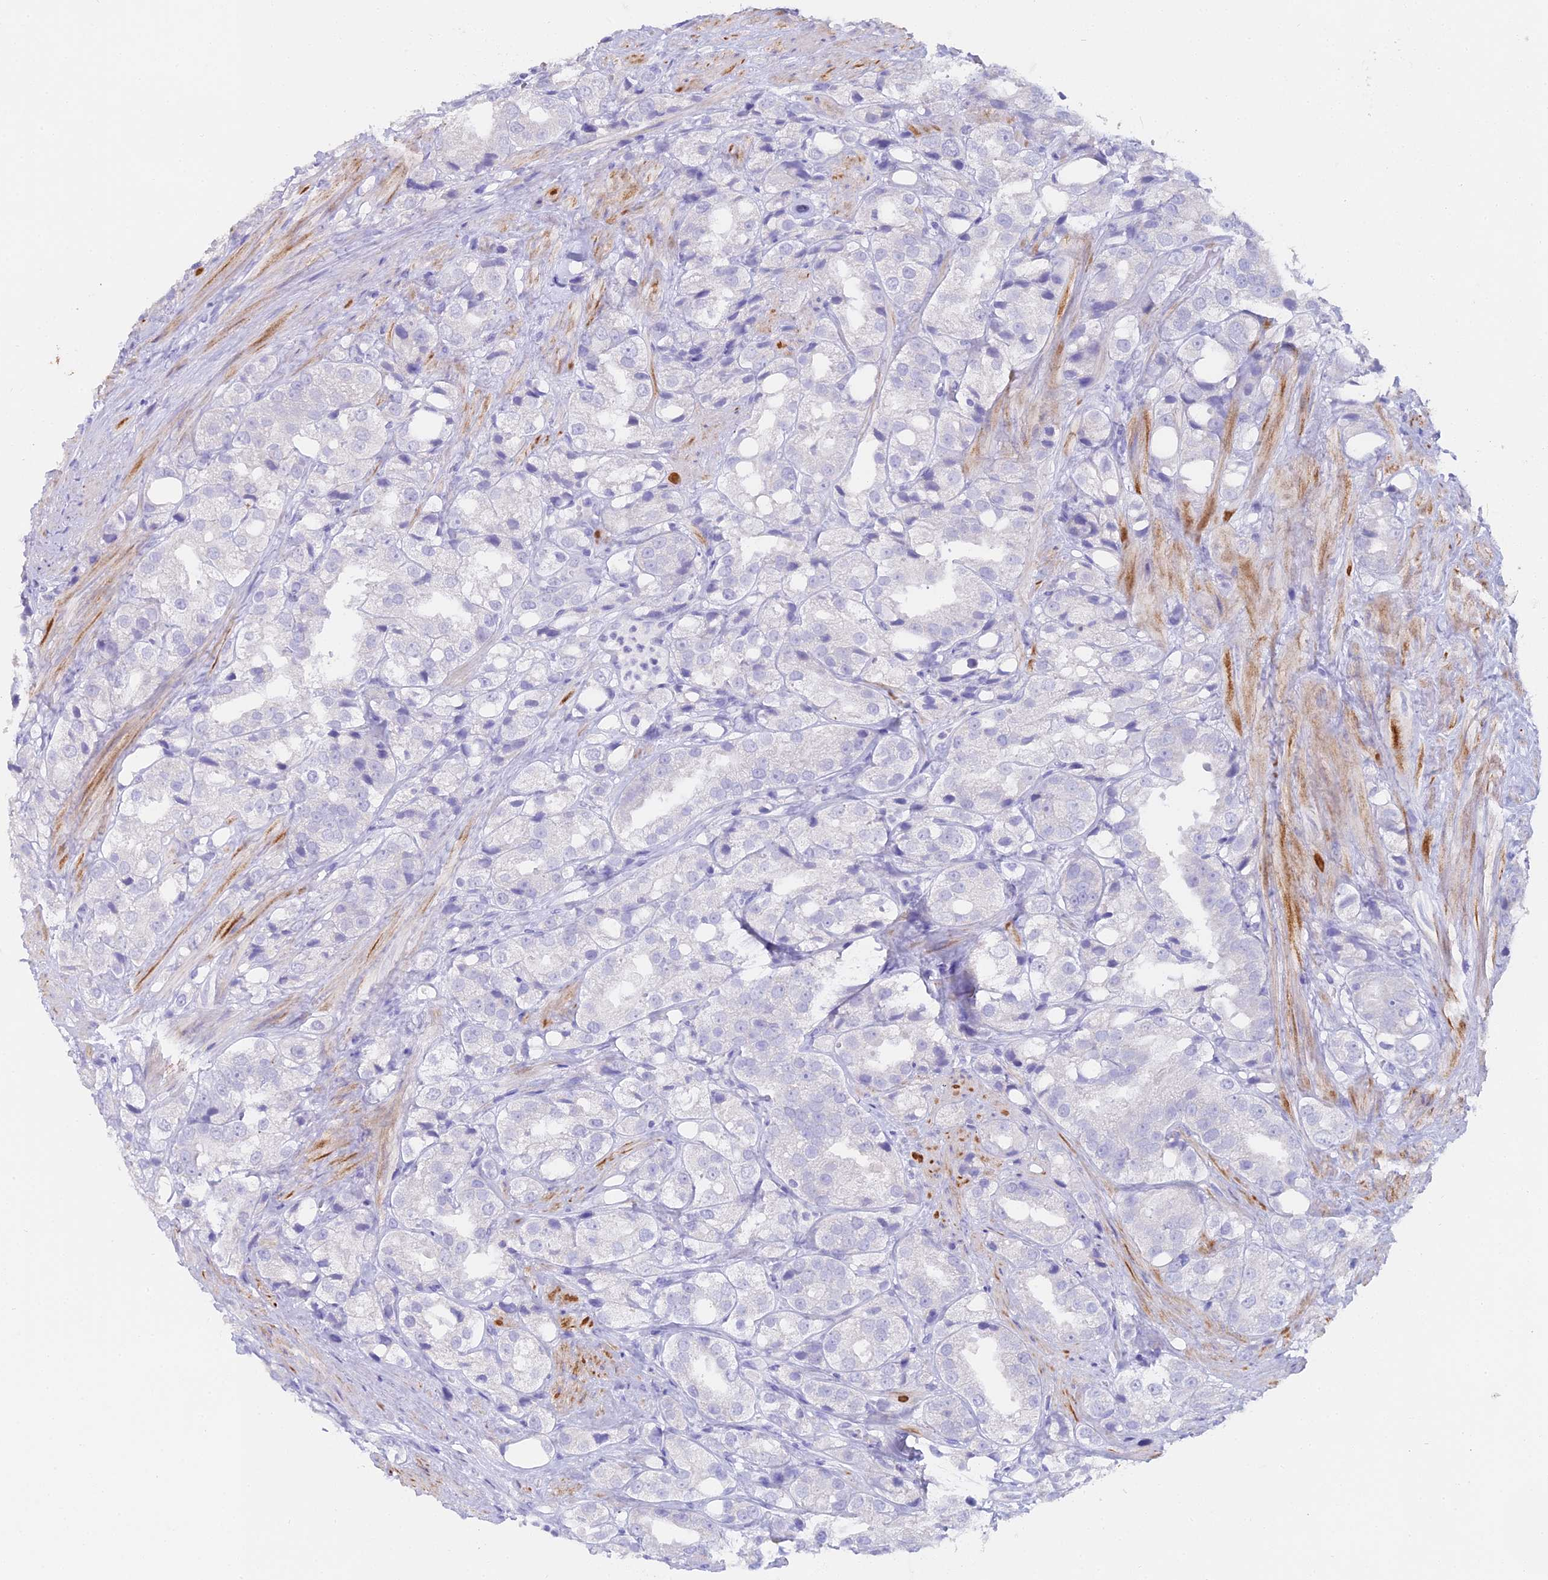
{"staining": {"intensity": "negative", "quantity": "none", "location": "none"}, "tissue": "prostate cancer", "cell_type": "Tumor cells", "image_type": "cancer", "snomed": [{"axis": "morphology", "description": "Adenocarcinoma, NOS"}, {"axis": "topography", "description": "Prostate"}], "caption": "Micrograph shows no protein expression in tumor cells of prostate cancer tissue.", "gene": "ALPP", "patient": {"sex": "male", "age": 79}}